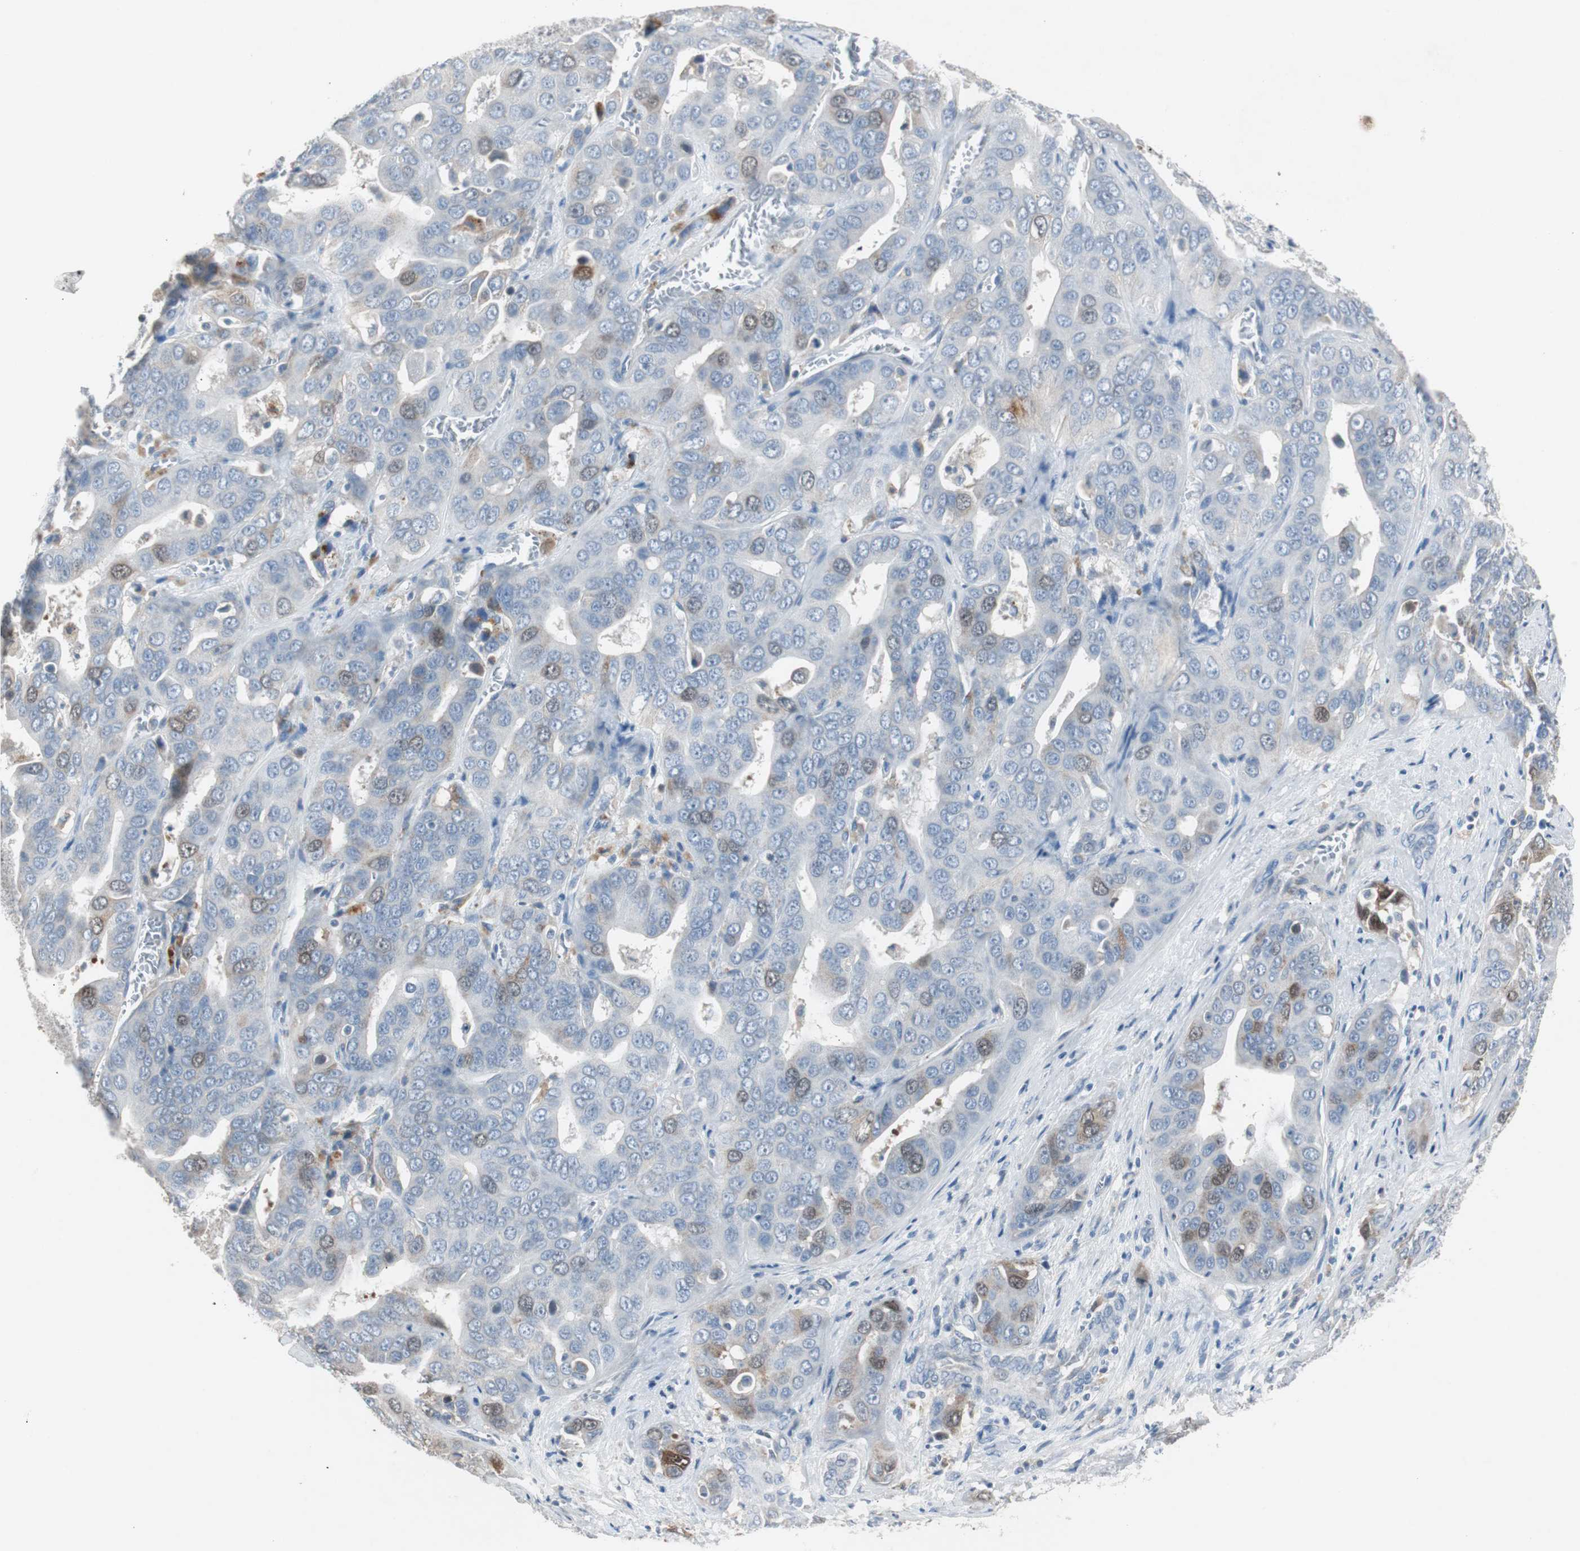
{"staining": {"intensity": "weak", "quantity": "<25%", "location": "cytoplasmic/membranous"}, "tissue": "liver cancer", "cell_type": "Tumor cells", "image_type": "cancer", "snomed": [{"axis": "morphology", "description": "Cholangiocarcinoma"}, {"axis": "topography", "description": "Liver"}], "caption": "This is an immunohistochemistry image of liver cholangiocarcinoma. There is no staining in tumor cells.", "gene": "TK1", "patient": {"sex": "female", "age": 52}}